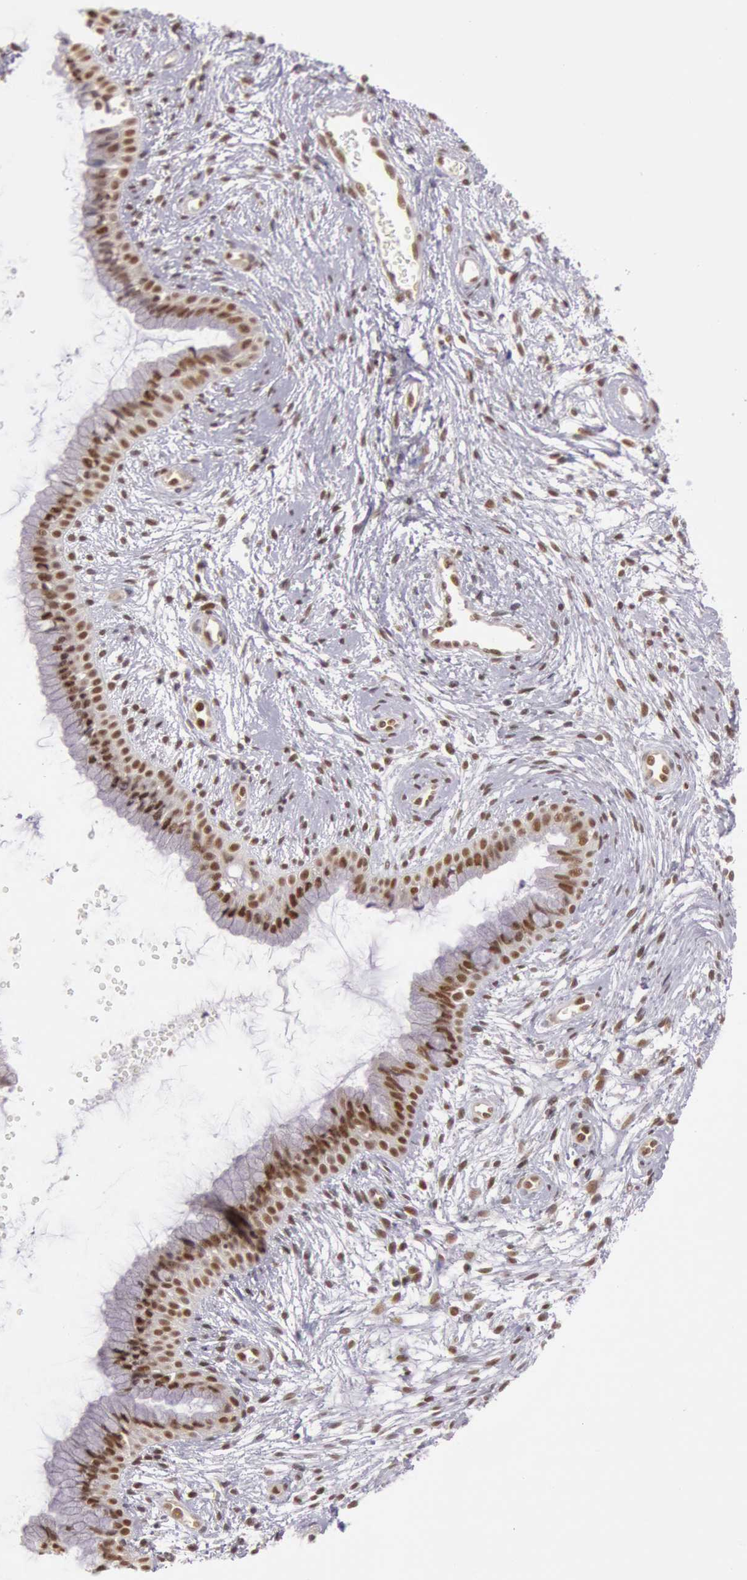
{"staining": {"intensity": "strong", "quantity": ">75%", "location": "nuclear"}, "tissue": "cervix", "cell_type": "Glandular cells", "image_type": "normal", "snomed": [{"axis": "morphology", "description": "Normal tissue, NOS"}, {"axis": "topography", "description": "Cervix"}], "caption": "A brown stain shows strong nuclear staining of a protein in glandular cells of normal cervix.", "gene": "ESS2", "patient": {"sex": "female", "age": 39}}